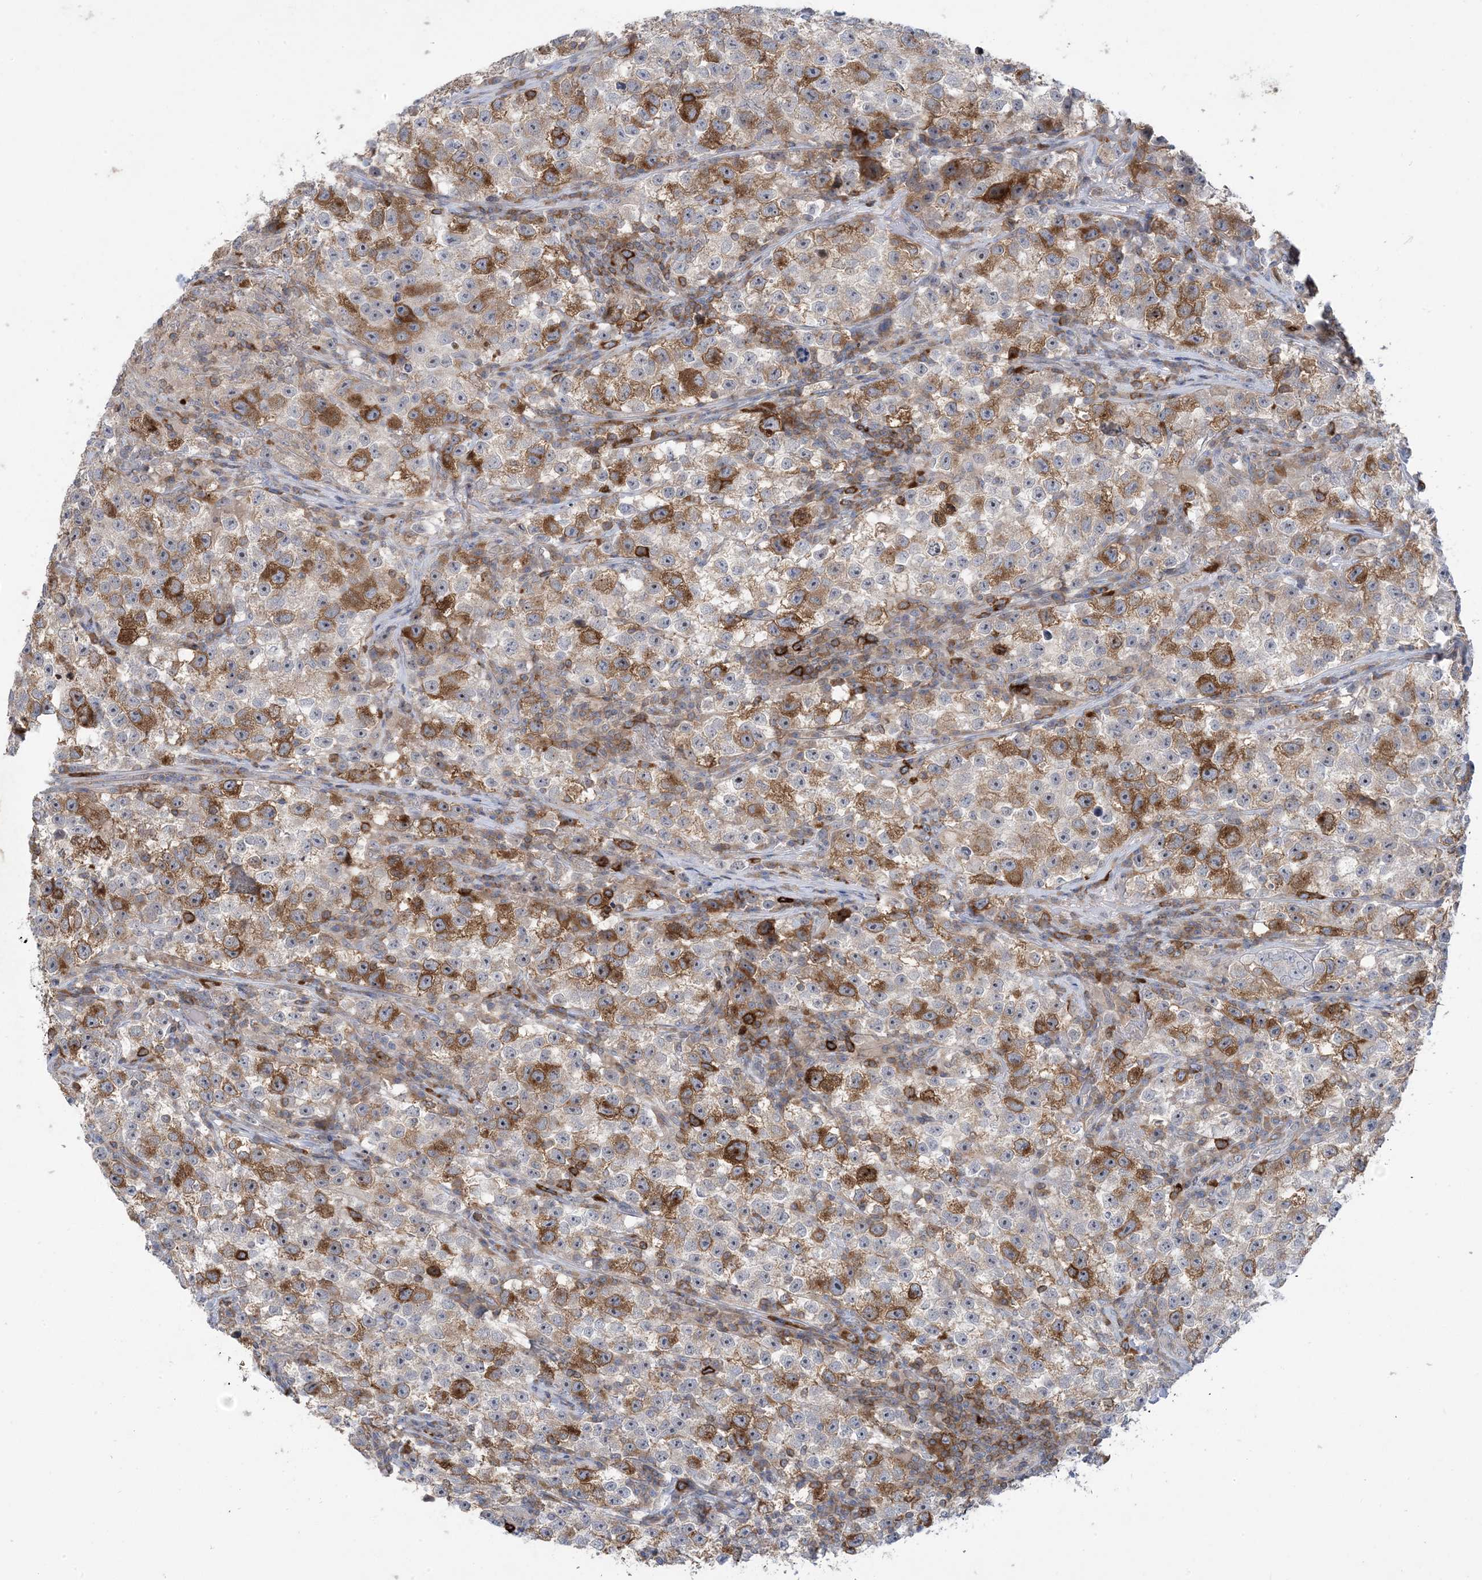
{"staining": {"intensity": "moderate", "quantity": "25%-75%", "location": "cytoplasmic/membranous"}, "tissue": "testis cancer", "cell_type": "Tumor cells", "image_type": "cancer", "snomed": [{"axis": "morphology", "description": "Seminoma, NOS"}, {"axis": "topography", "description": "Testis"}], "caption": "Immunohistochemical staining of human testis seminoma shows medium levels of moderate cytoplasmic/membranous staining in approximately 25%-75% of tumor cells.", "gene": "AOC1", "patient": {"sex": "male", "age": 22}}